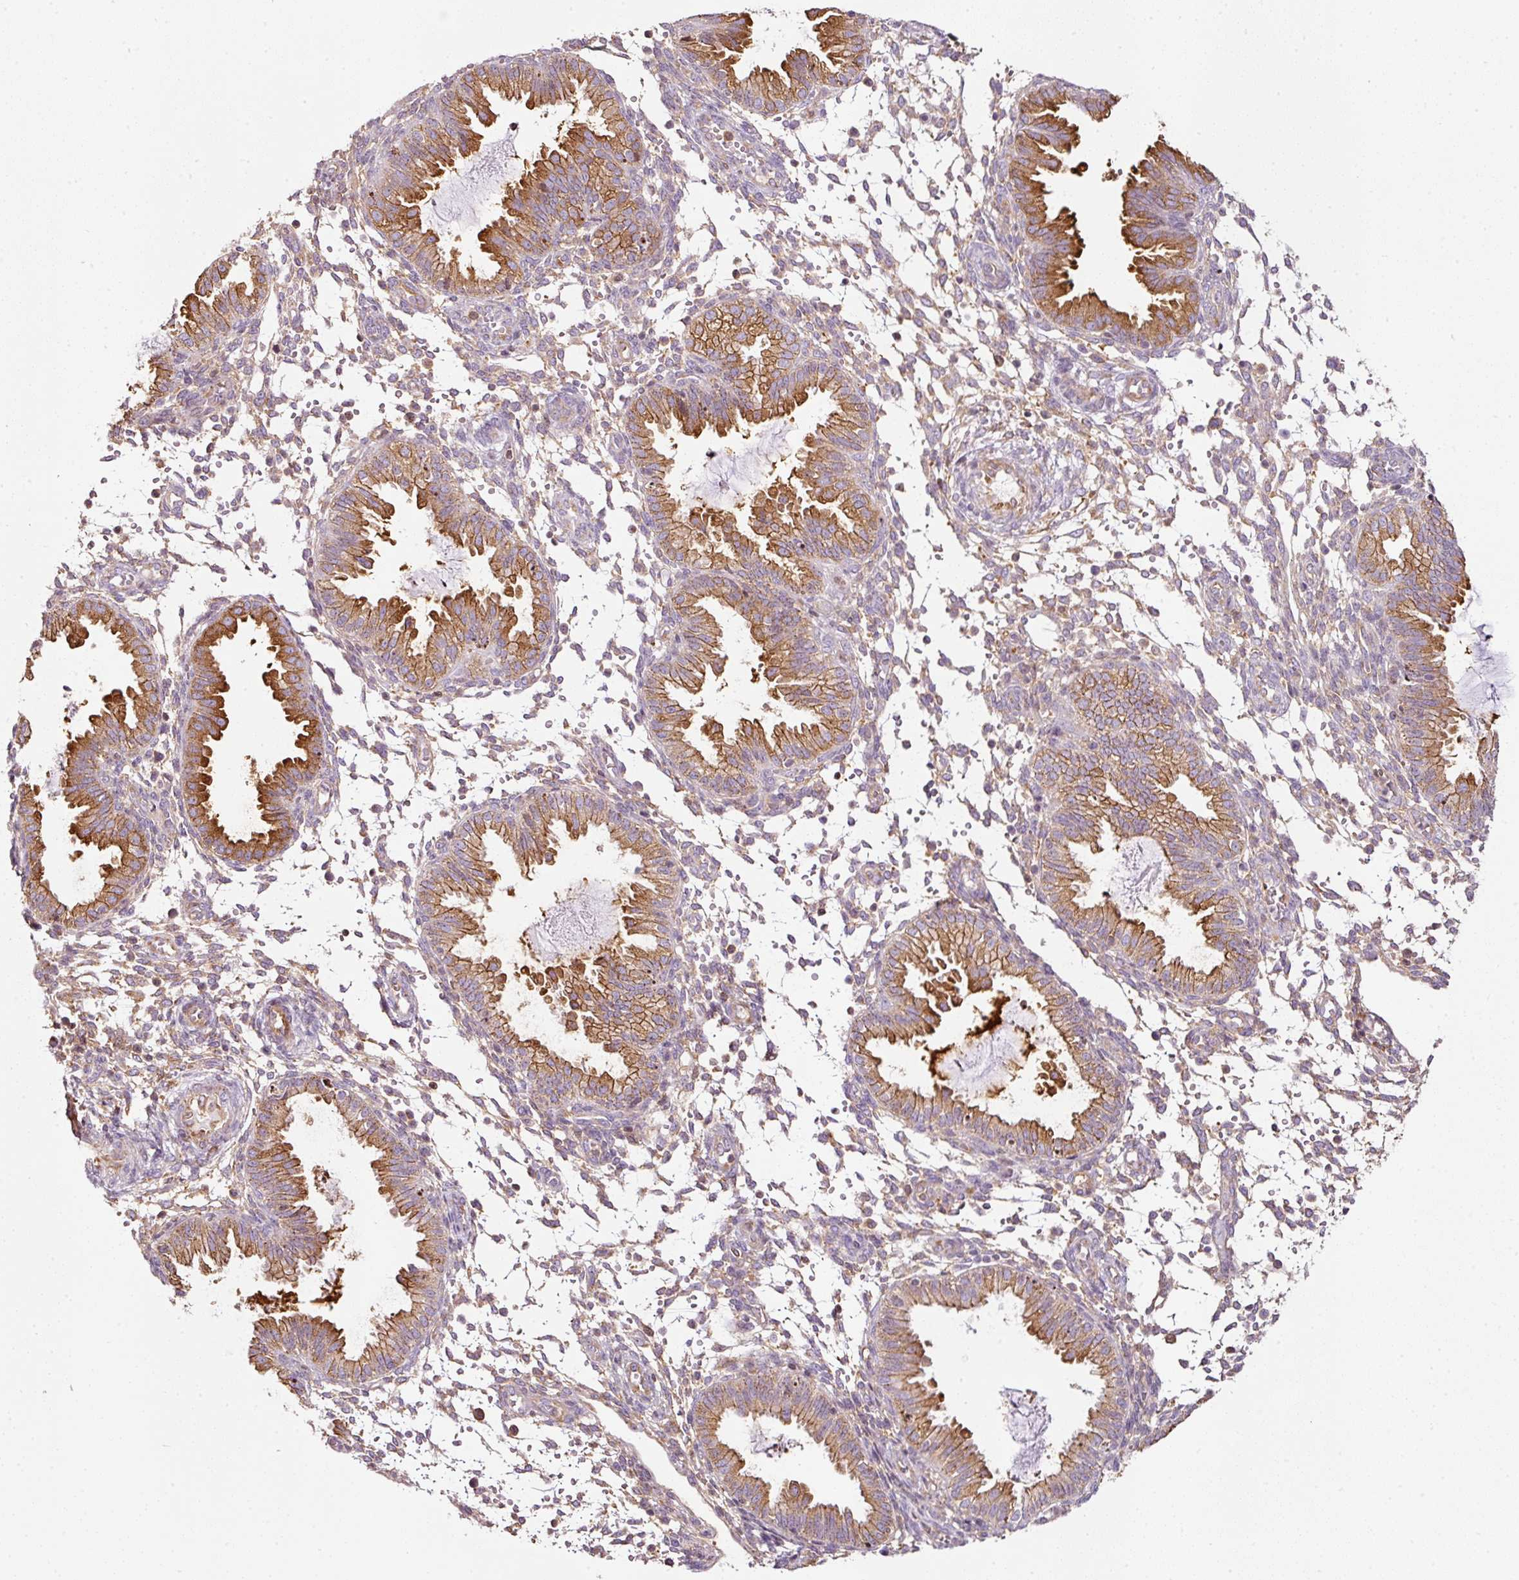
{"staining": {"intensity": "weak", "quantity": "25%-75%", "location": "cytoplasmic/membranous"}, "tissue": "endometrium", "cell_type": "Cells in endometrial stroma", "image_type": "normal", "snomed": [{"axis": "morphology", "description": "Normal tissue, NOS"}, {"axis": "topography", "description": "Endometrium"}], "caption": "Protein analysis of normal endometrium demonstrates weak cytoplasmic/membranous positivity in about 25%-75% of cells in endometrial stroma.", "gene": "SCNM1", "patient": {"sex": "female", "age": 33}}